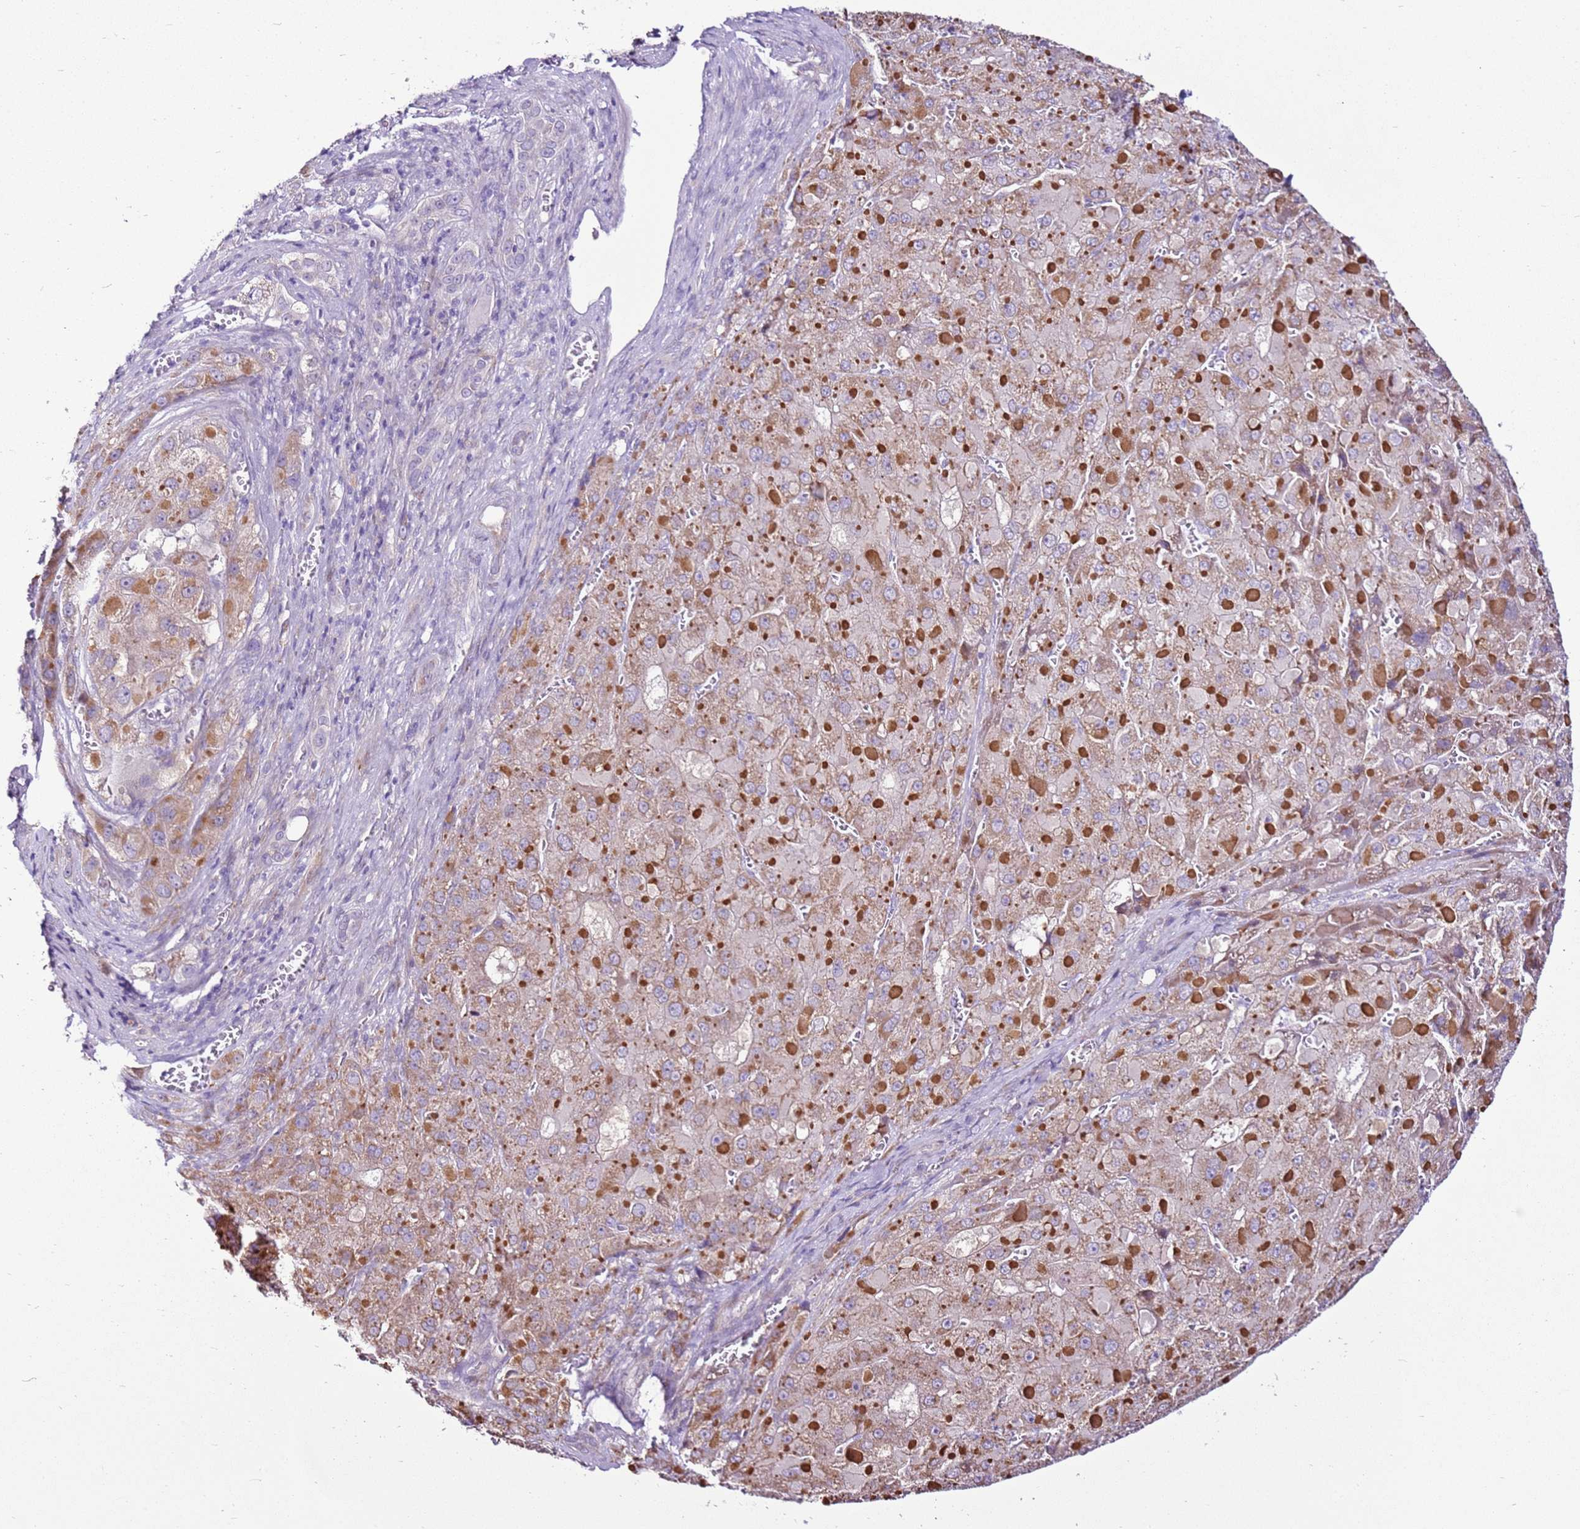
{"staining": {"intensity": "moderate", "quantity": "25%-75%", "location": "cytoplasmic/membranous"}, "tissue": "liver cancer", "cell_type": "Tumor cells", "image_type": "cancer", "snomed": [{"axis": "morphology", "description": "Carcinoma, Hepatocellular, NOS"}, {"axis": "topography", "description": "Liver"}], "caption": "A brown stain labels moderate cytoplasmic/membranous expression of a protein in liver hepatocellular carcinoma tumor cells.", "gene": "SLC38A5", "patient": {"sex": "female", "age": 73}}